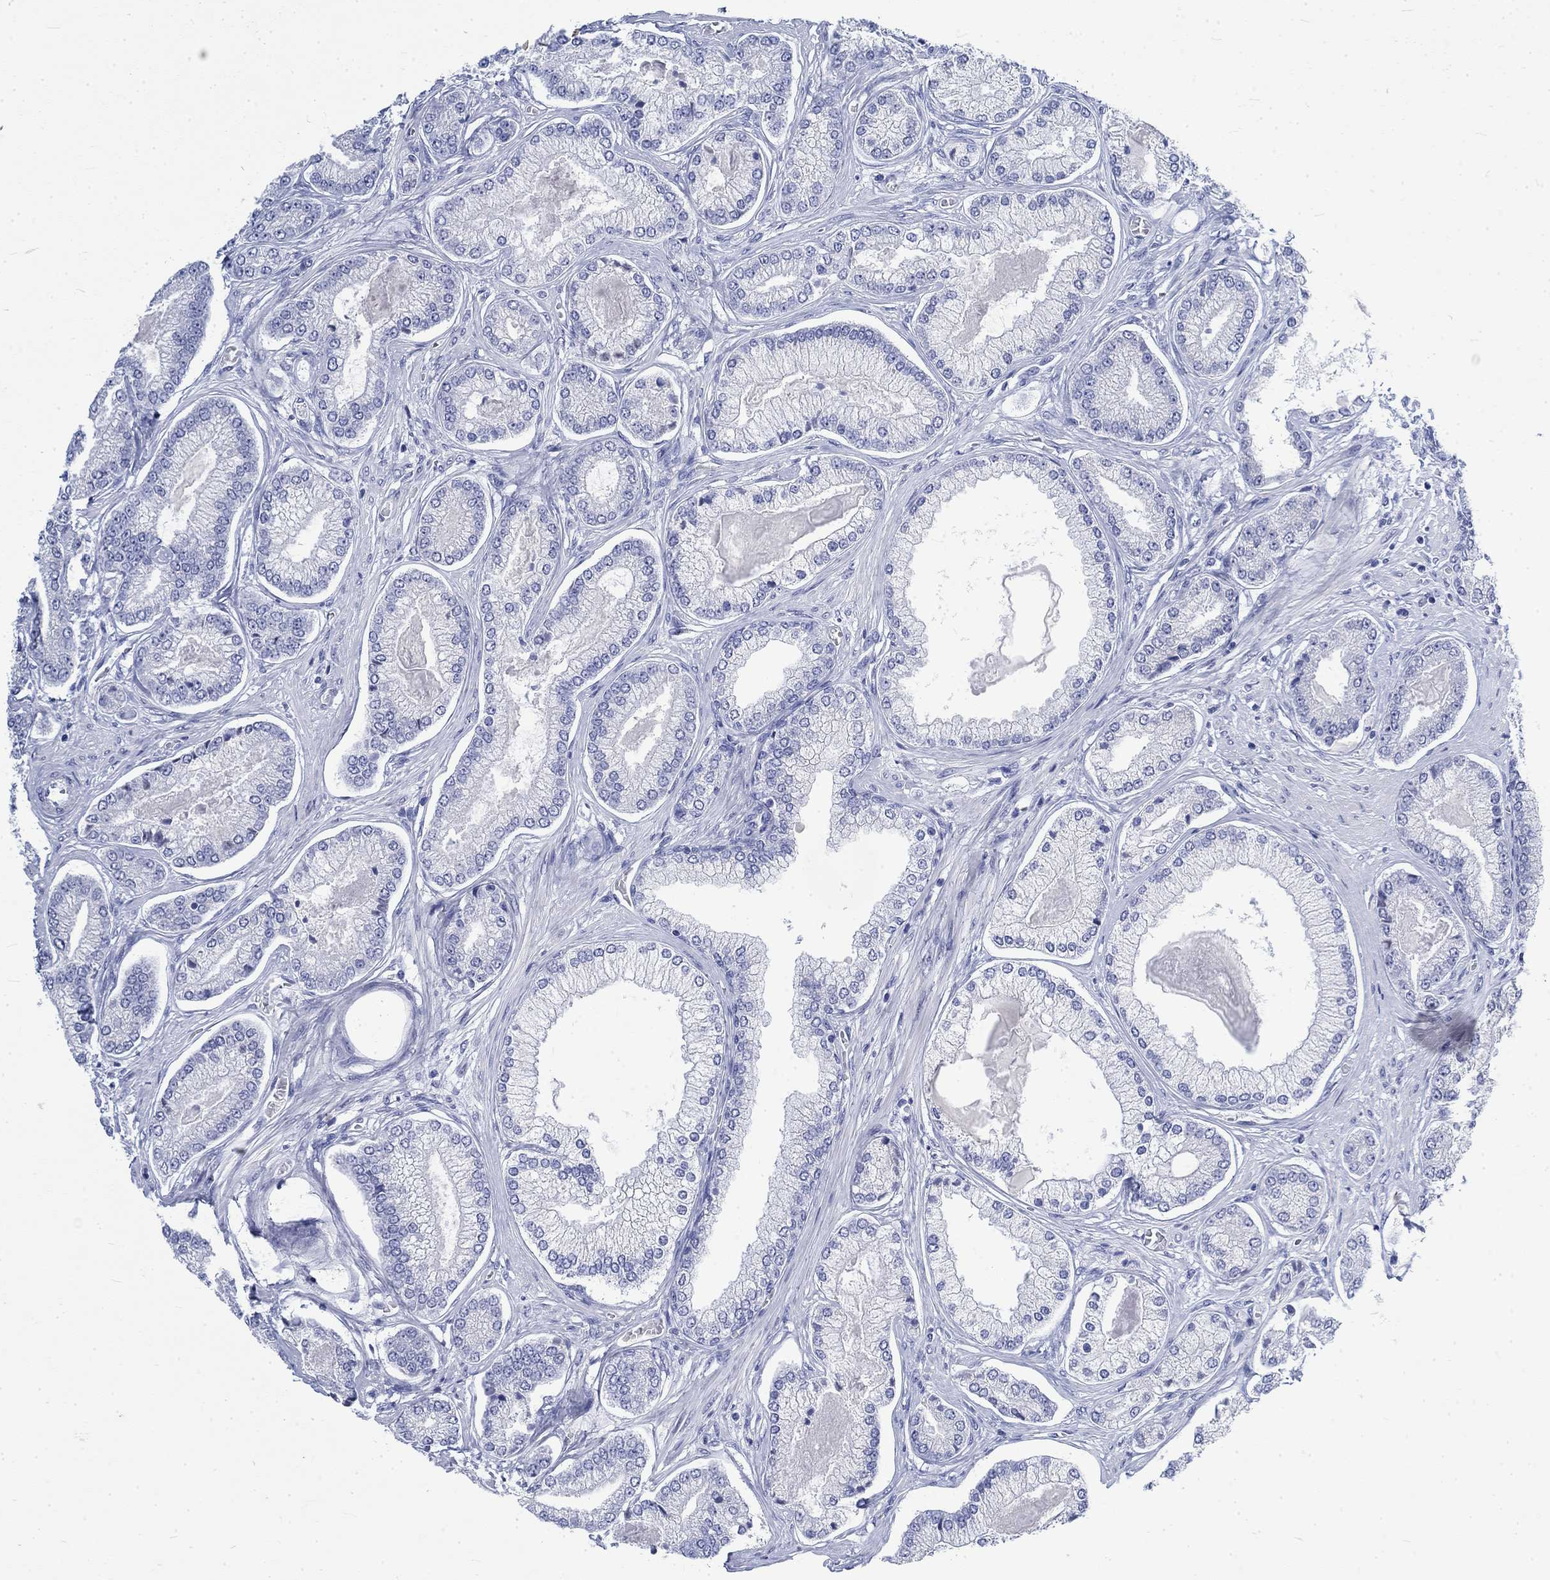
{"staining": {"intensity": "negative", "quantity": "none", "location": "none"}, "tissue": "prostate cancer", "cell_type": "Tumor cells", "image_type": "cancer", "snomed": [{"axis": "morphology", "description": "Adenocarcinoma, Low grade"}, {"axis": "topography", "description": "Prostate"}], "caption": "Tumor cells show no significant positivity in prostate cancer (low-grade adenocarcinoma).", "gene": "KRT76", "patient": {"sex": "male", "age": 57}}